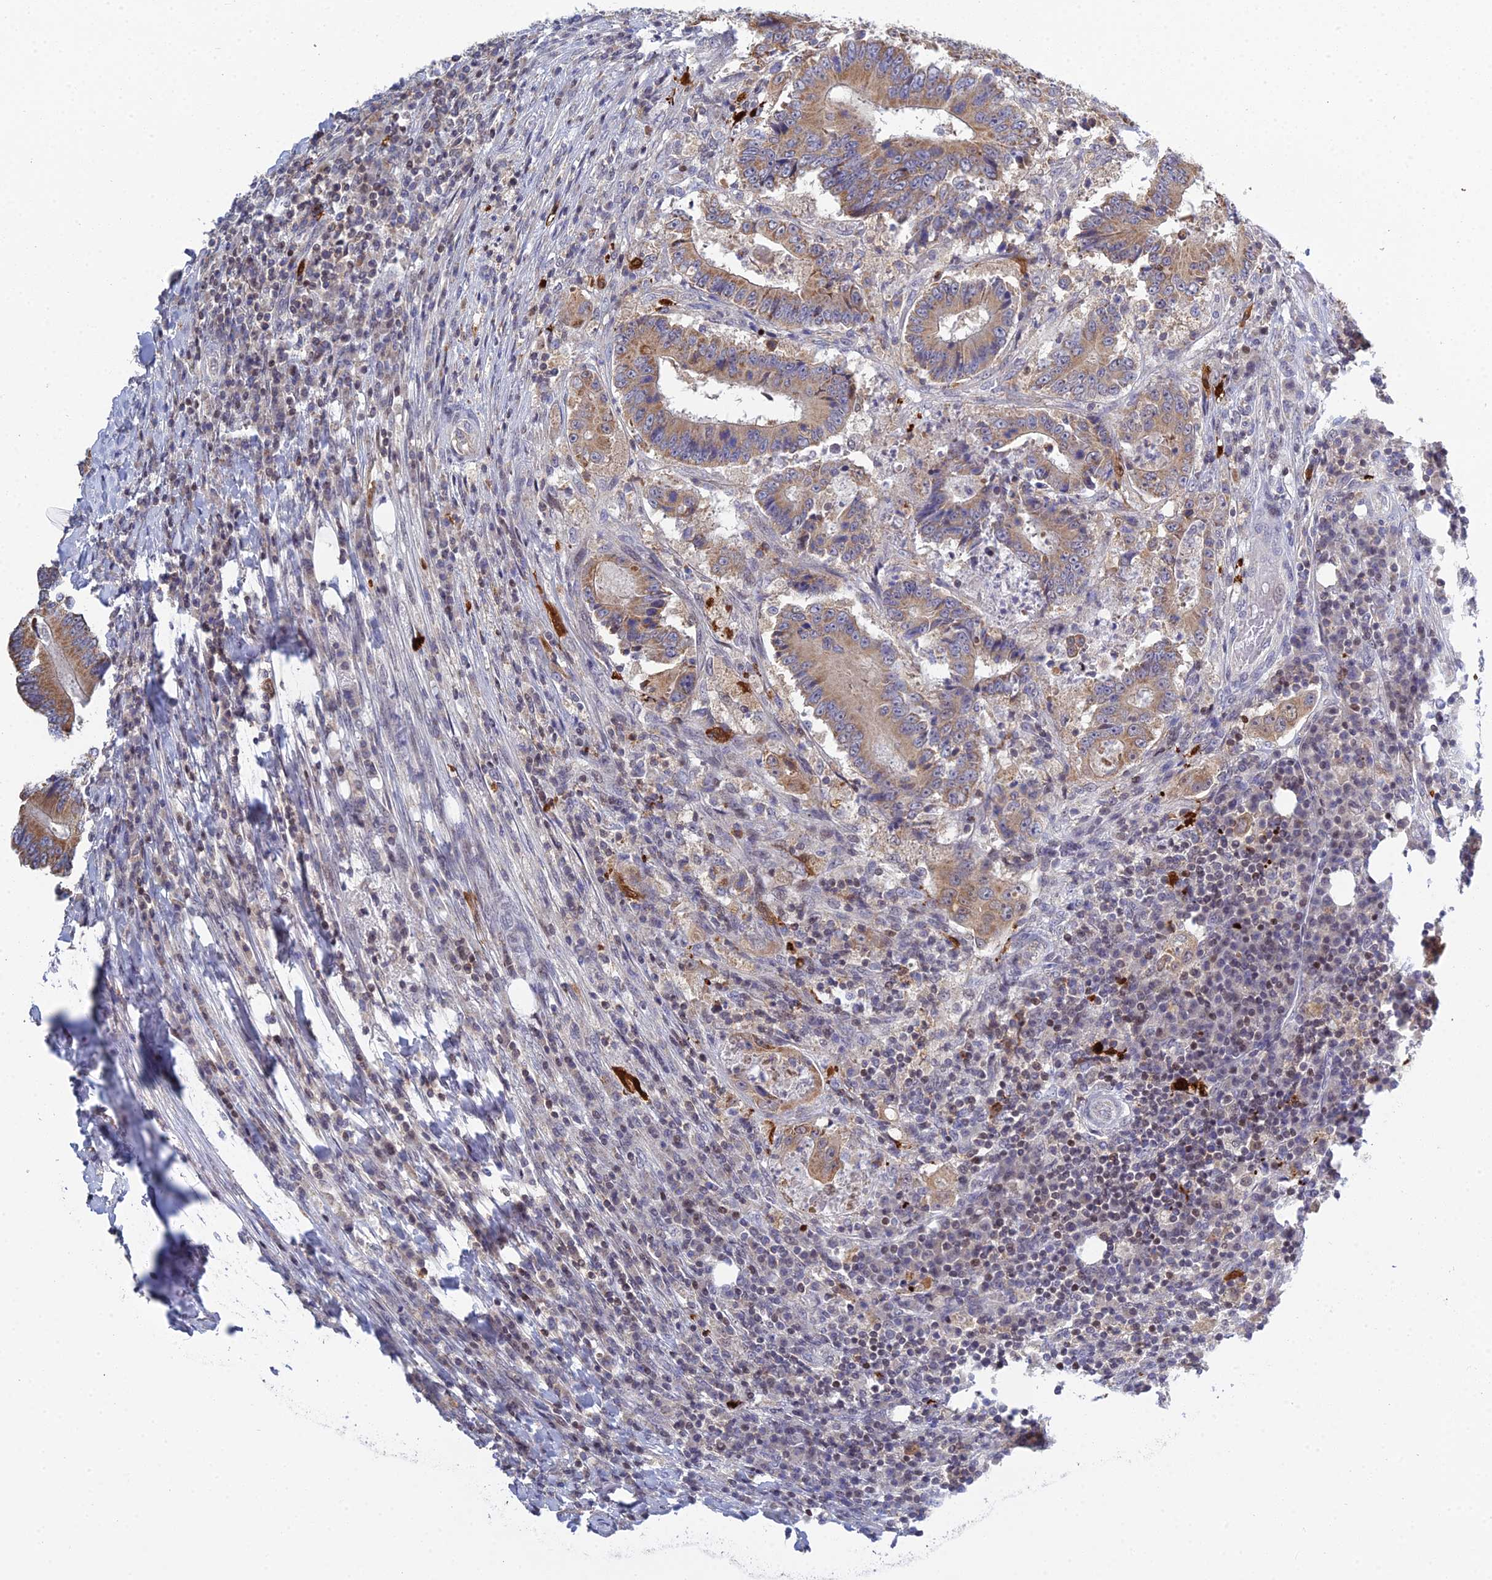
{"staining": {"intensity": "moderate", "quantity": ">75%", "location": "cytoplasmic/membranous"}, "tissue": "colorectal cancer", "cell_type": "Tumor cells", "image_type": "cancer", "snomed": [{"axis": "morphology", "description": "Adenocarcinoma, NOS"}, {"axis": "topography", "description": "Colon"}], "caption": "A high-resolution photomicrograph shows immunohistochemistry staining of adenocarcinoma (colorectal), which shows moderate cytoplasmic/membranous staining in about >75% of tumor cells. (DAB IHC with brightfield microscopy, high magnification).", "gene": "ELOA2", "patient": {"sex": "male", "age": 83}}